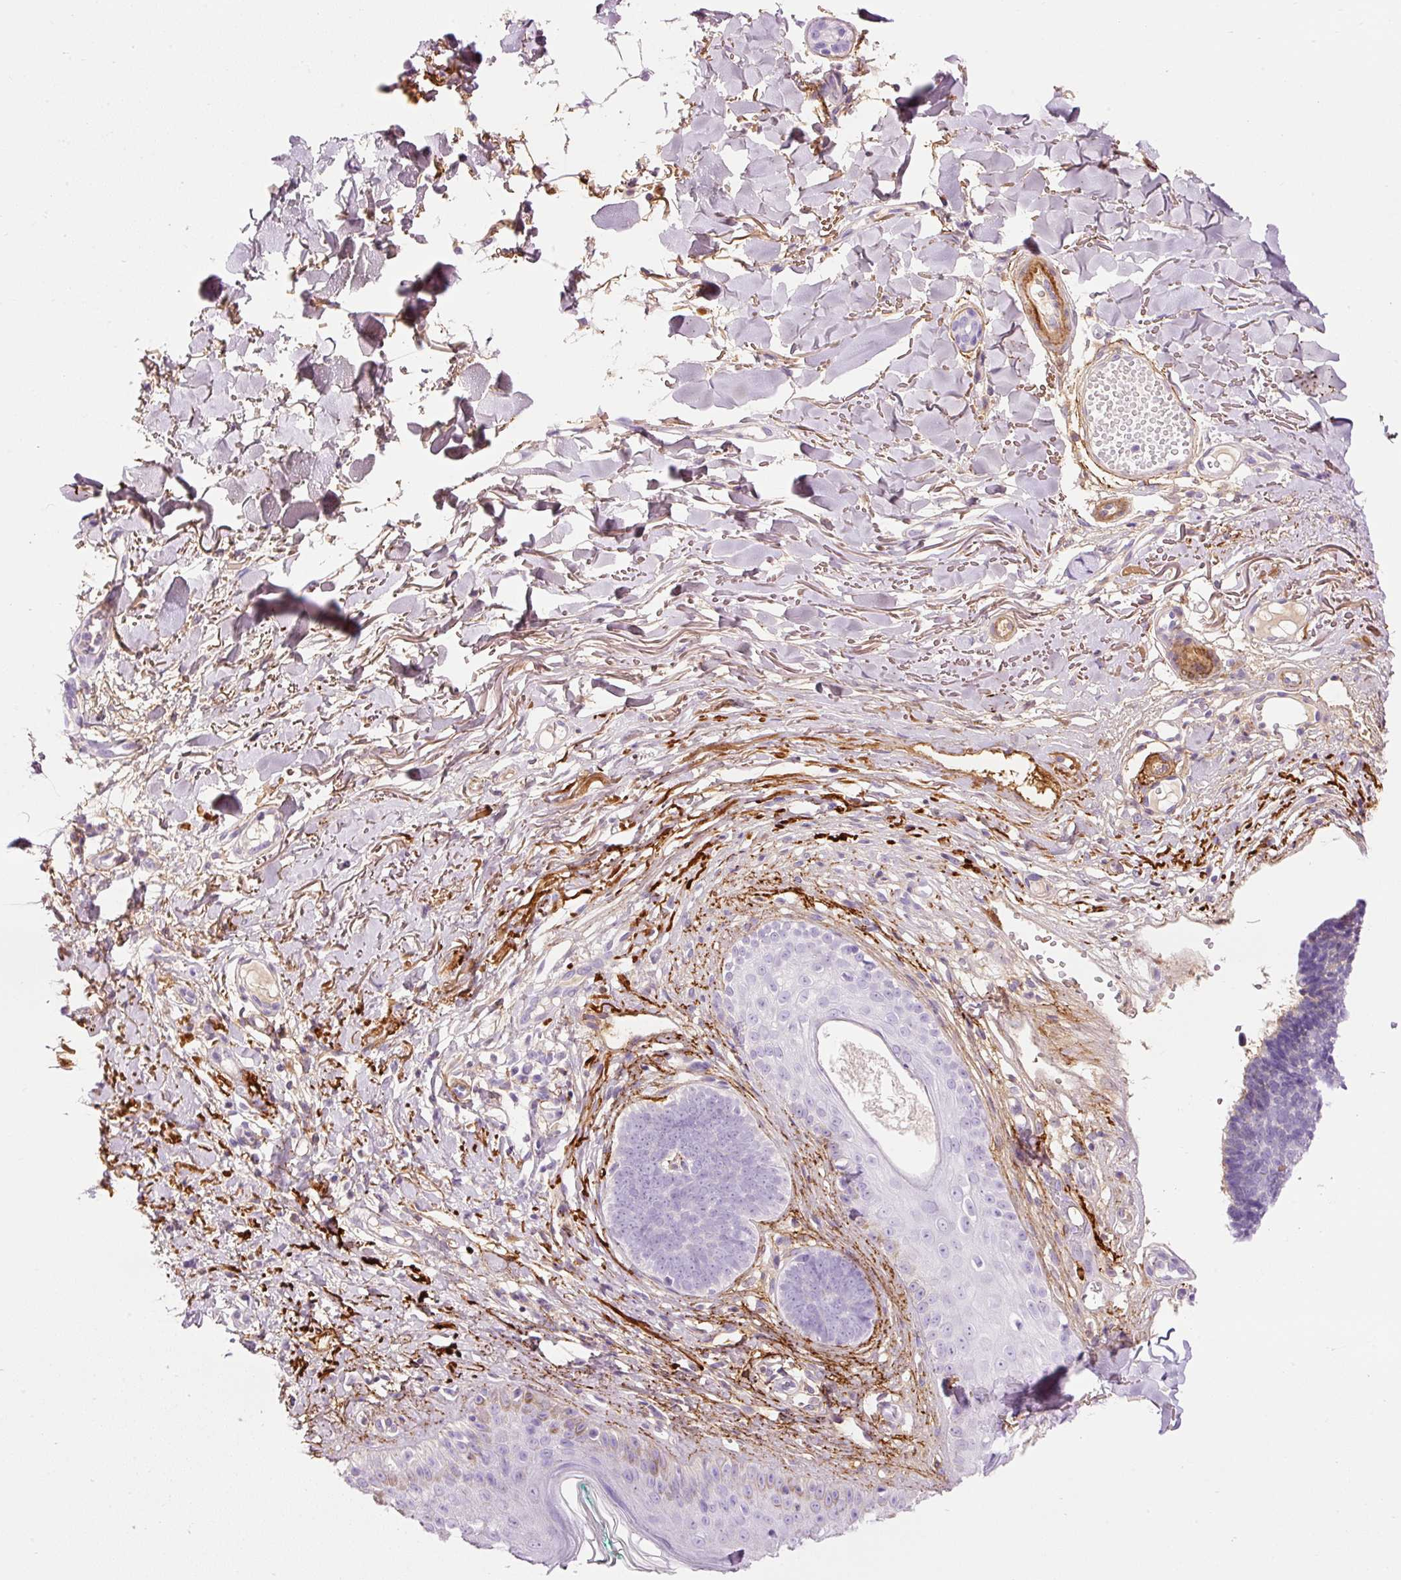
{"staining": {"intensity": "negative", "quantity": "none", "location": "none"}, "tissue": "skin cancer", "cell_type": "Tumor cells", "image_type": "cancer", "snomed": [{"axis": "morphology", "description": "Basal cell carcinoma"}, {"axis": "topography", "description": "Skin"}, {"axis": "topography", "description": "Skin of neck"}, {"axis": "topography", "description": "Skin of shoulder"}, {"axis": "topography", "description": "Skin of back"}], "caption": "There is no significant positivity in tumor cells of basal cell carcinoma (skin).", "gene": "MFAP4", "patient": {"sex": "male", "age": 80}}